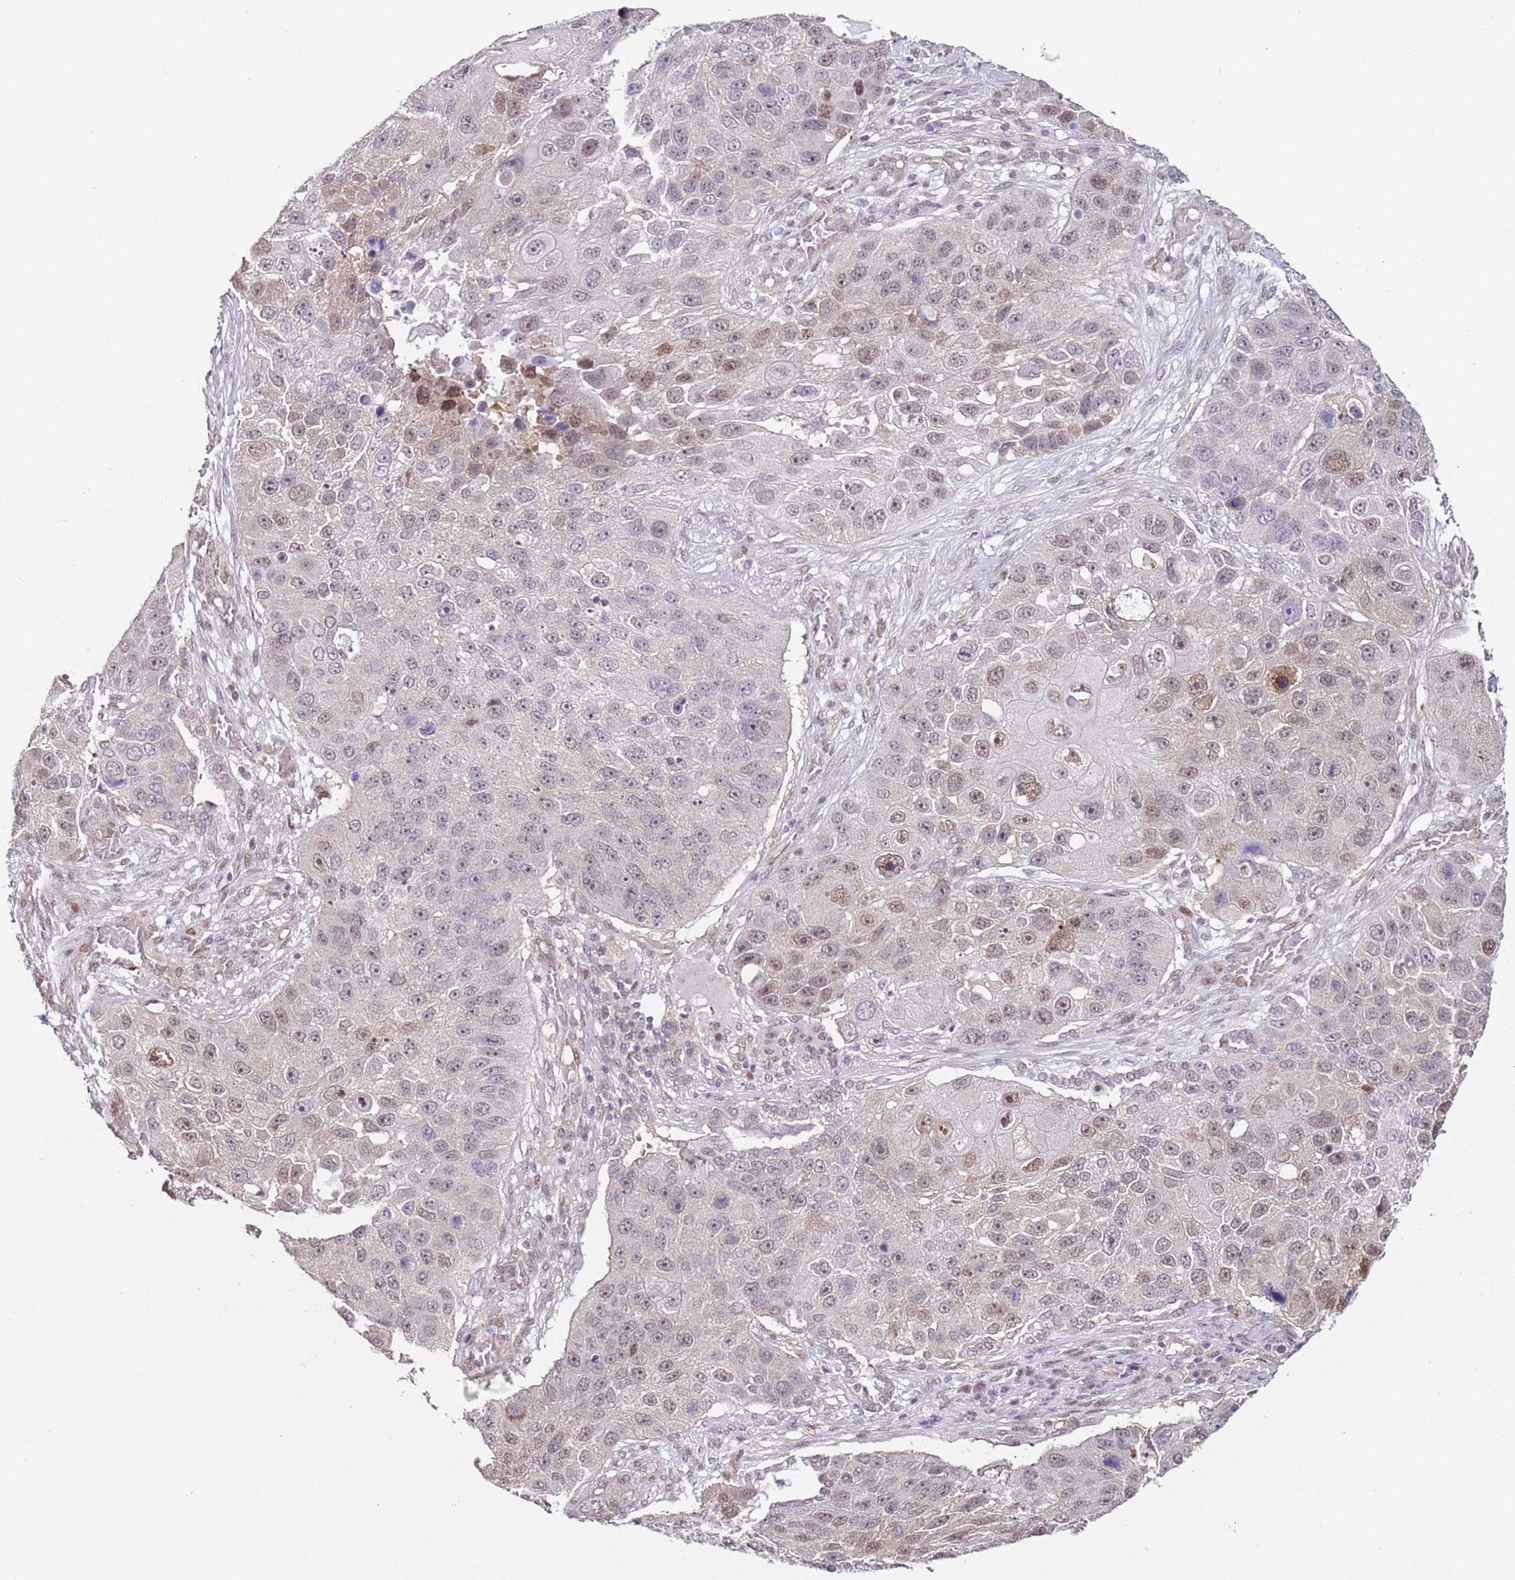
{"staining": {"intensity": "moderate", "quantity": "<25%", "location": "nuclear"}, "tissue": "lung cancer", "cell_type": "Tumor cells", "image_type": "cancer", "snomed": [{"axis": "morphology", "description": "Squamous cell carcinoma, NOS"}, {"axis": "topography", "description": "Lung"}], "caption": "Protein expression analysis of human lung cancer reveals moderate nuclear positivity in approximately <25% of tumor cells.", "gene": "PSMD4", "patient": {"sex": "male", "age": 61}}